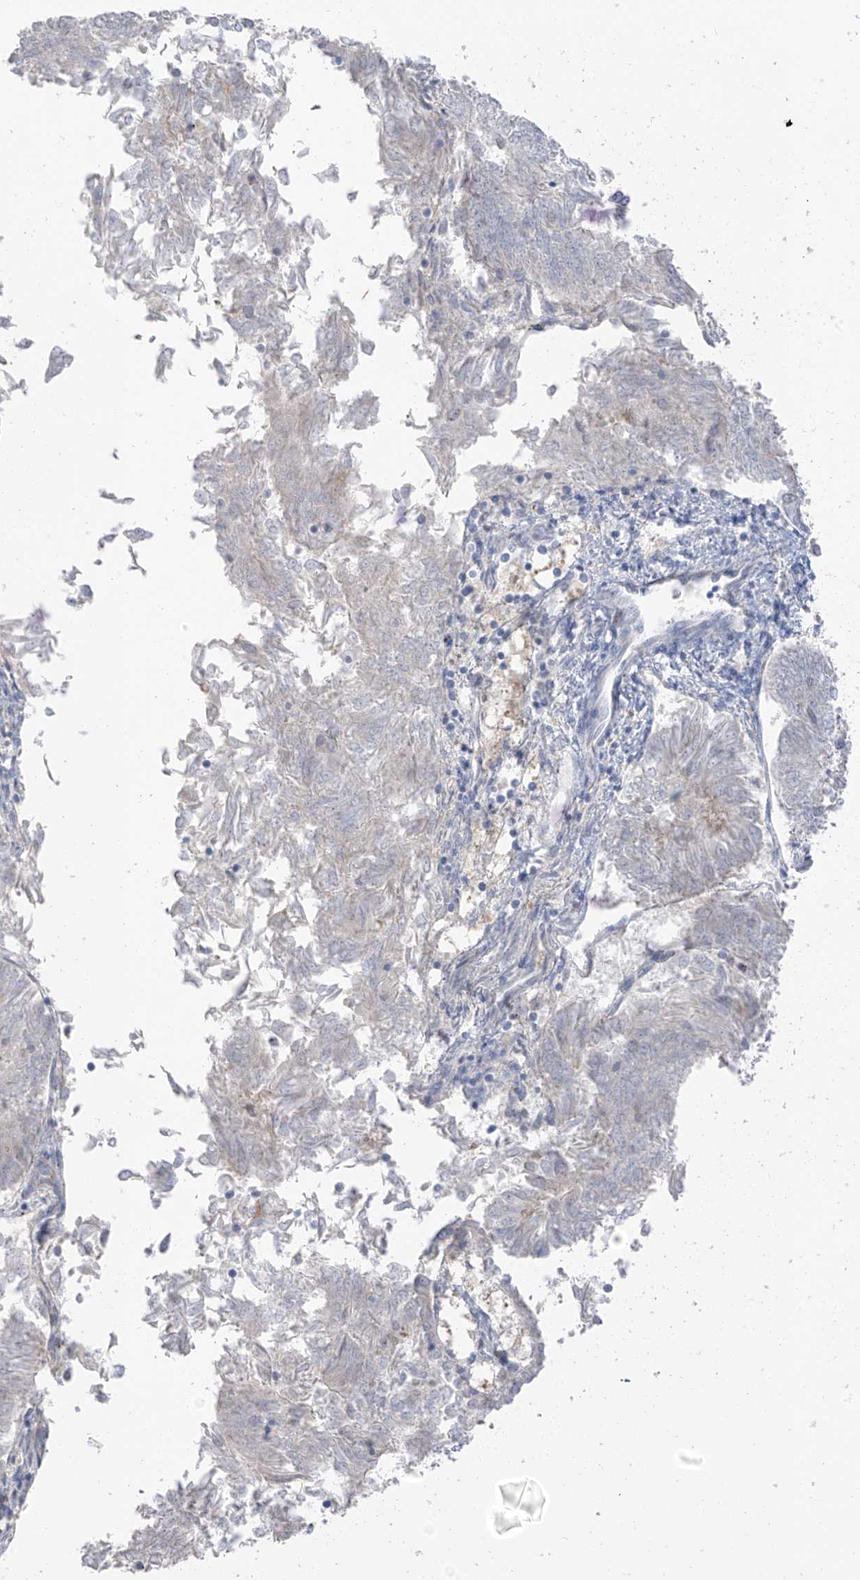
{"staining": {"intensity": "weak", "quantity": "<25%", "location": "cytoplasmic/membranous"}, "tissue": "endometrial cancer", "cell_type": "Tumor cells", "image_type": "cancer", "snomed": [{"axis": "morphology", "description": "Adenocarcinoma, NOS"}, {"axis": "topography", "description": "Endometrium"}], "caption": "The image displays no staining of tumor cells in endometrial cancer (adenocarcinoma).", "gene": "NALCN", "patient": {"sex": "female", "age": 58}}